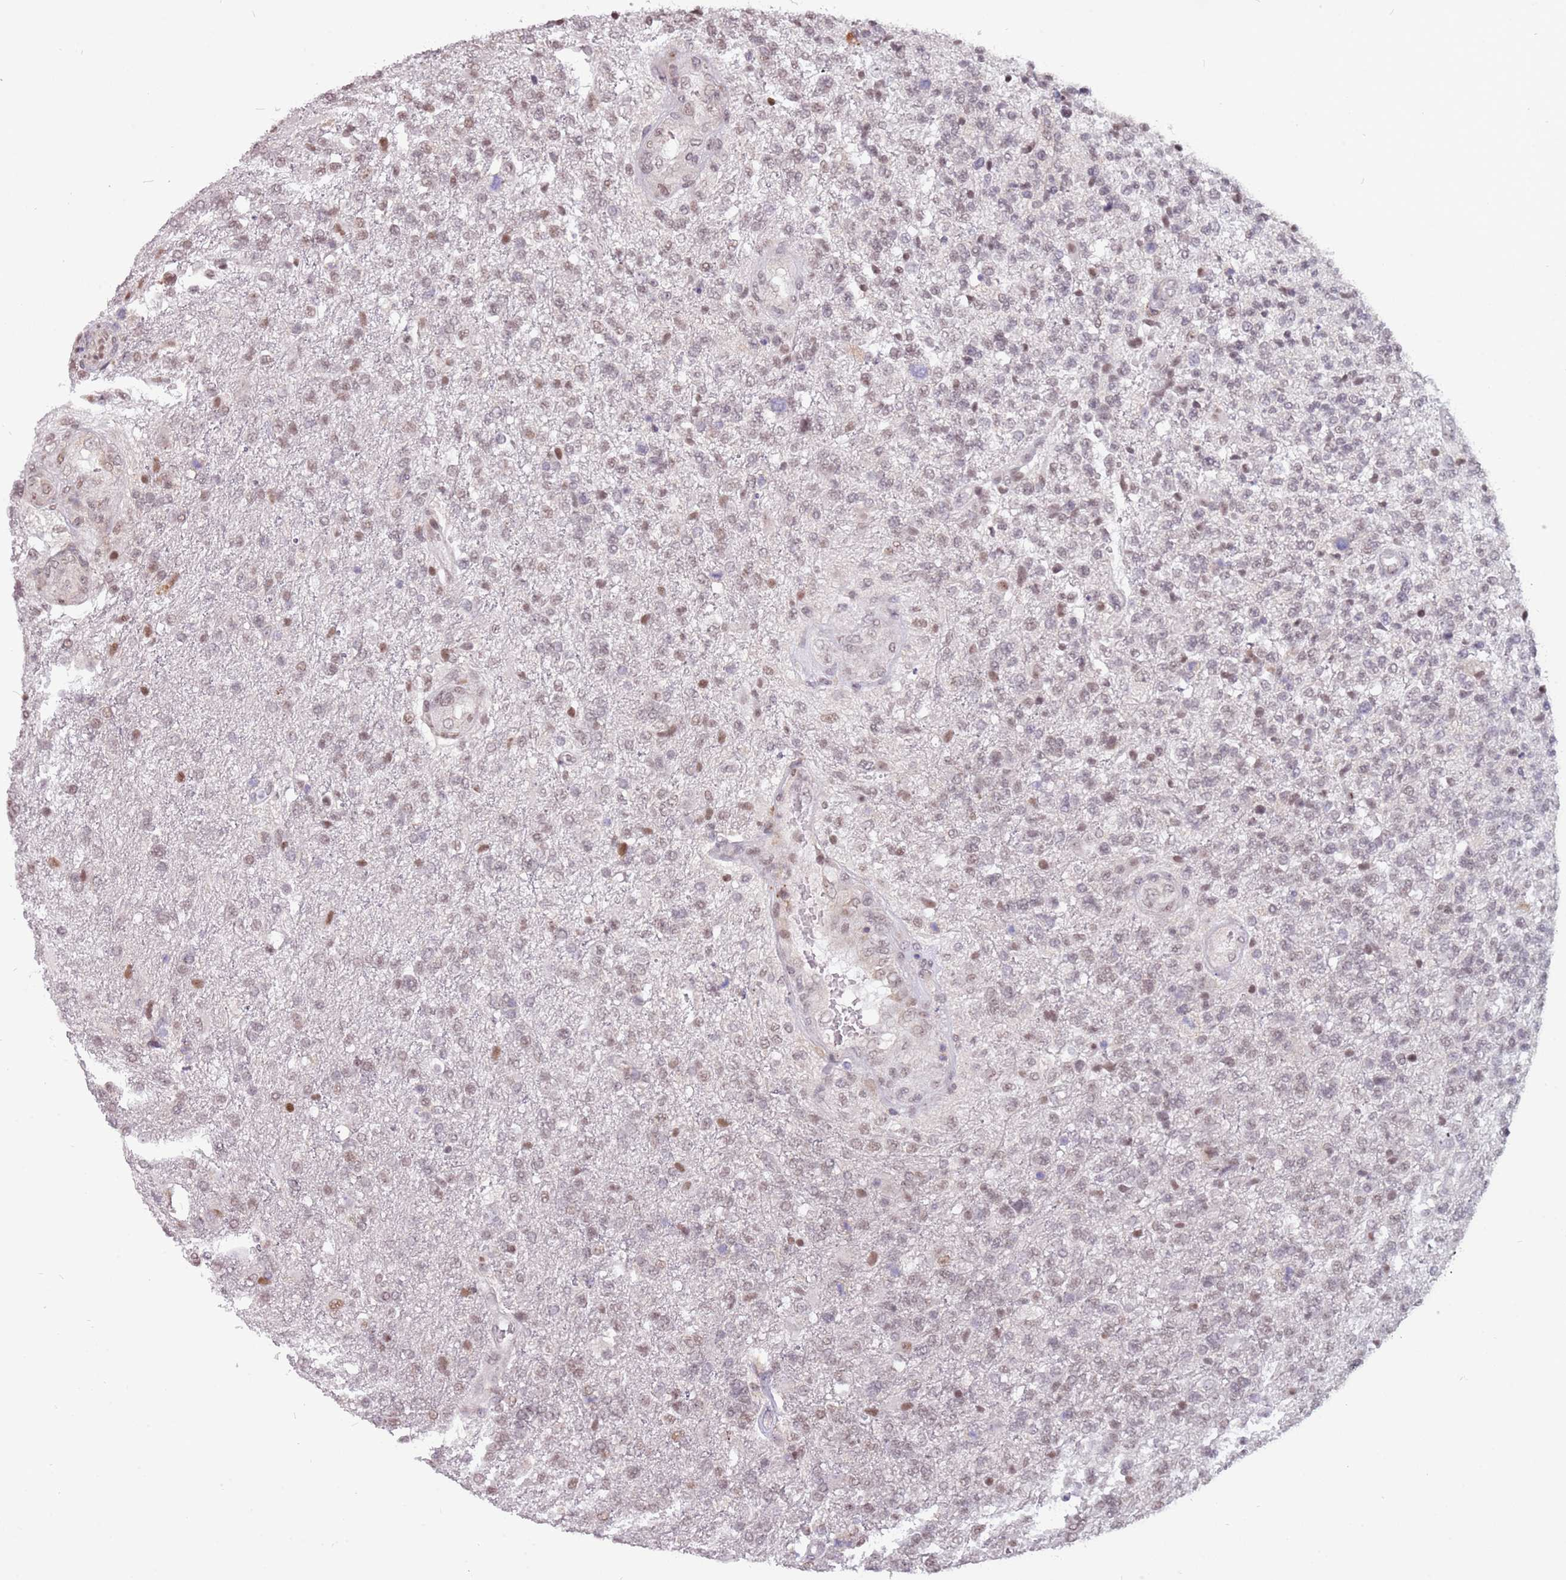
{"staining": {"intensity": "moderate", "quantity": "25%-75%", "location": "nuclear"}, "tissue": "glioma", "cell_type": "Tumor cells", "image_type": "cancer", "snomed": [{"axis": "morphology", "description": "Glioma, malignant, High grade"}, {"axis": "topography", "description": "Brain"}], "caption": "Malignant glioma (high-grade) stained with DAB (3,3'-diaminobenzidine) immunohistochemistry shows medium levels of moderate nuclear expression in about 25%-75% of tumor cells.", "gene": "BARD1", "patient": {"sex": "male", "age": 56}}